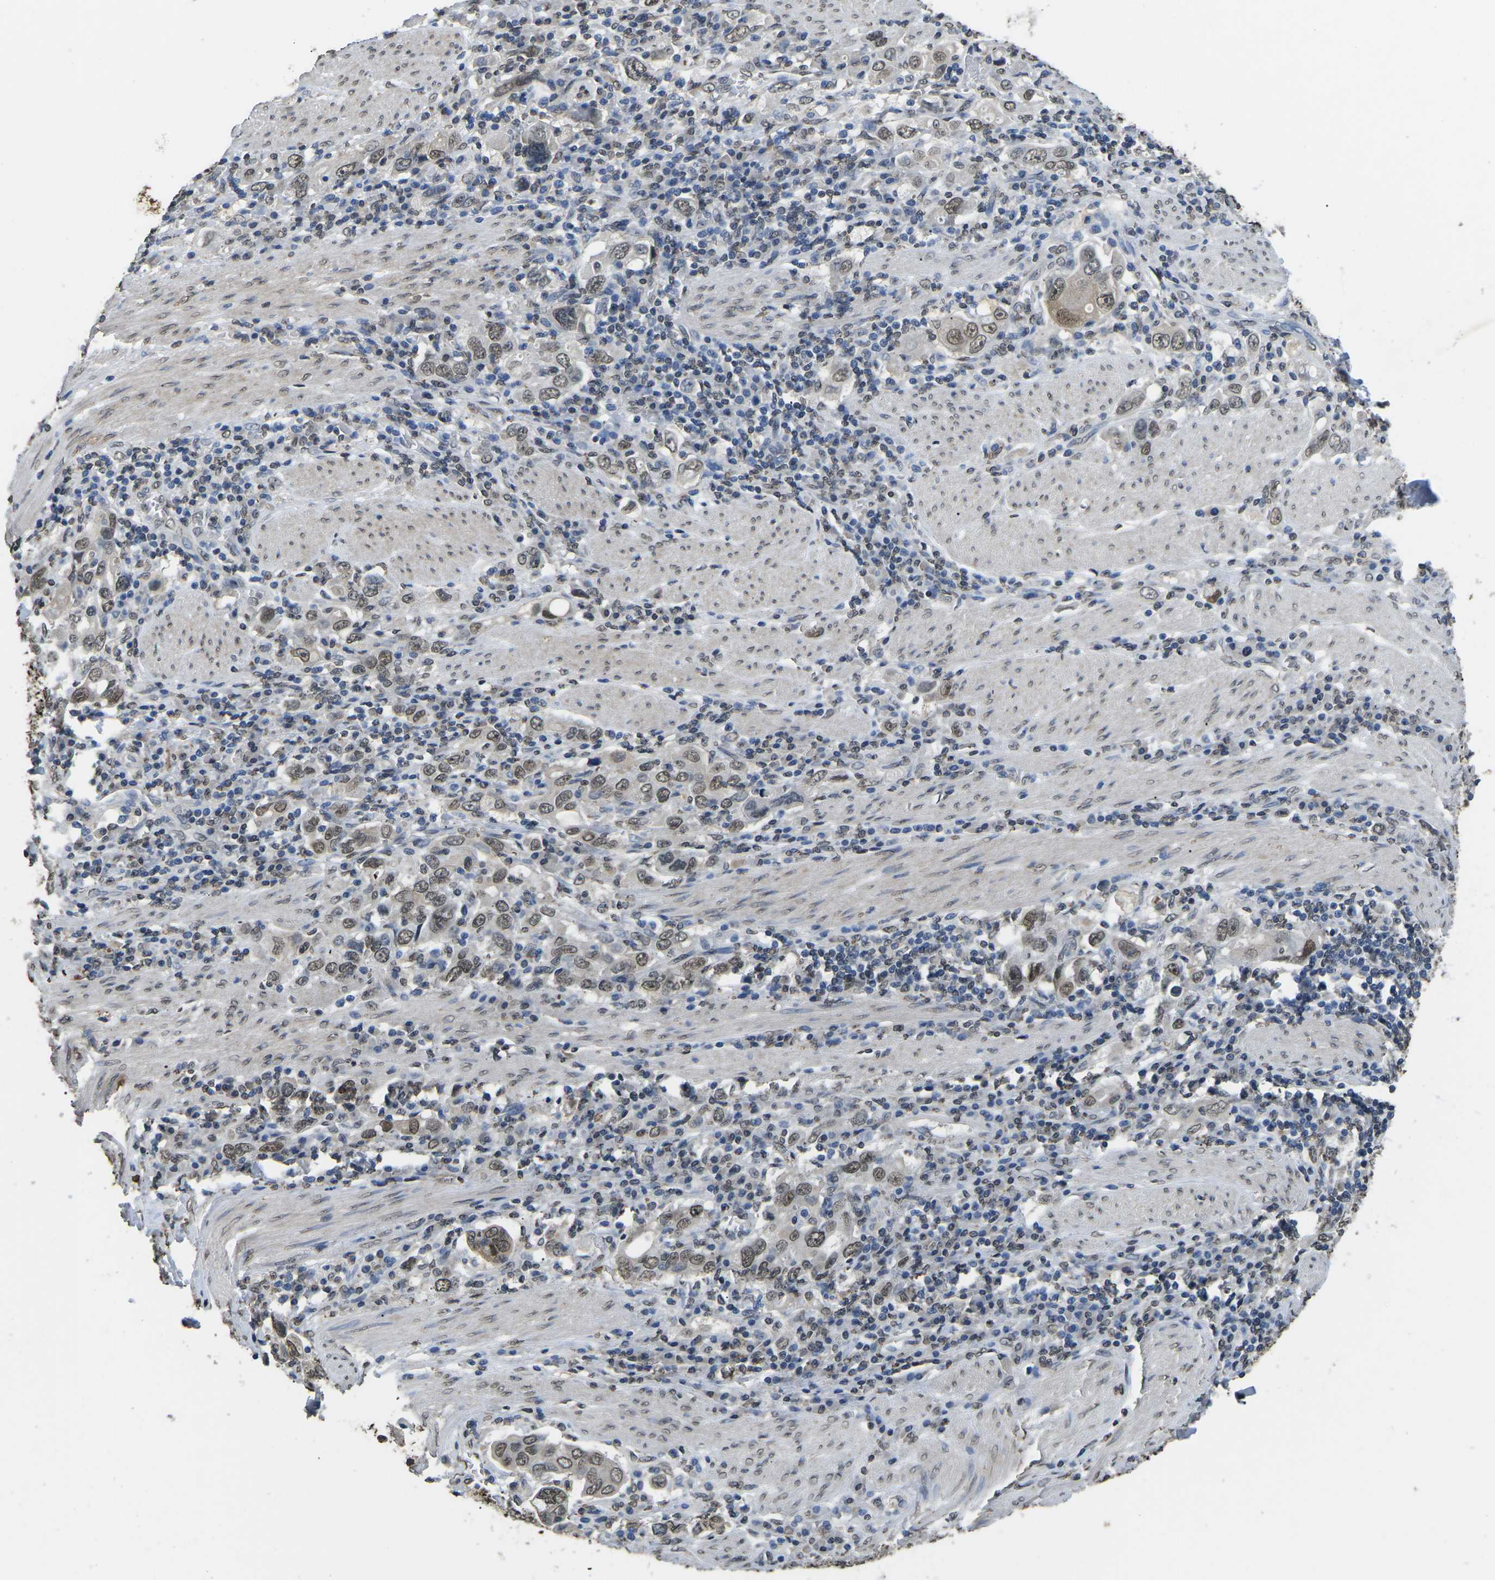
{"staining": {"intensity": "weak", "quantity": ">75%", "location": "nuclear"}, "tissue": "stomach cancer", "cell_type": "Tumor cells", "image_type": "cancer", "snomed": [{"axis": "morphology", "description": "Adenocarcinoma, NOS"}, {"axis": "topography", "description": "Stomach, upper"}], "caption": "IHC of human stomach cancer (adenocarcinoma) demonstrates low levels of weak nuclear expression in approximately >75% of tumor cells.", "gene": "SCNN1B", "patient": {"sex": "male", "age": 62}}